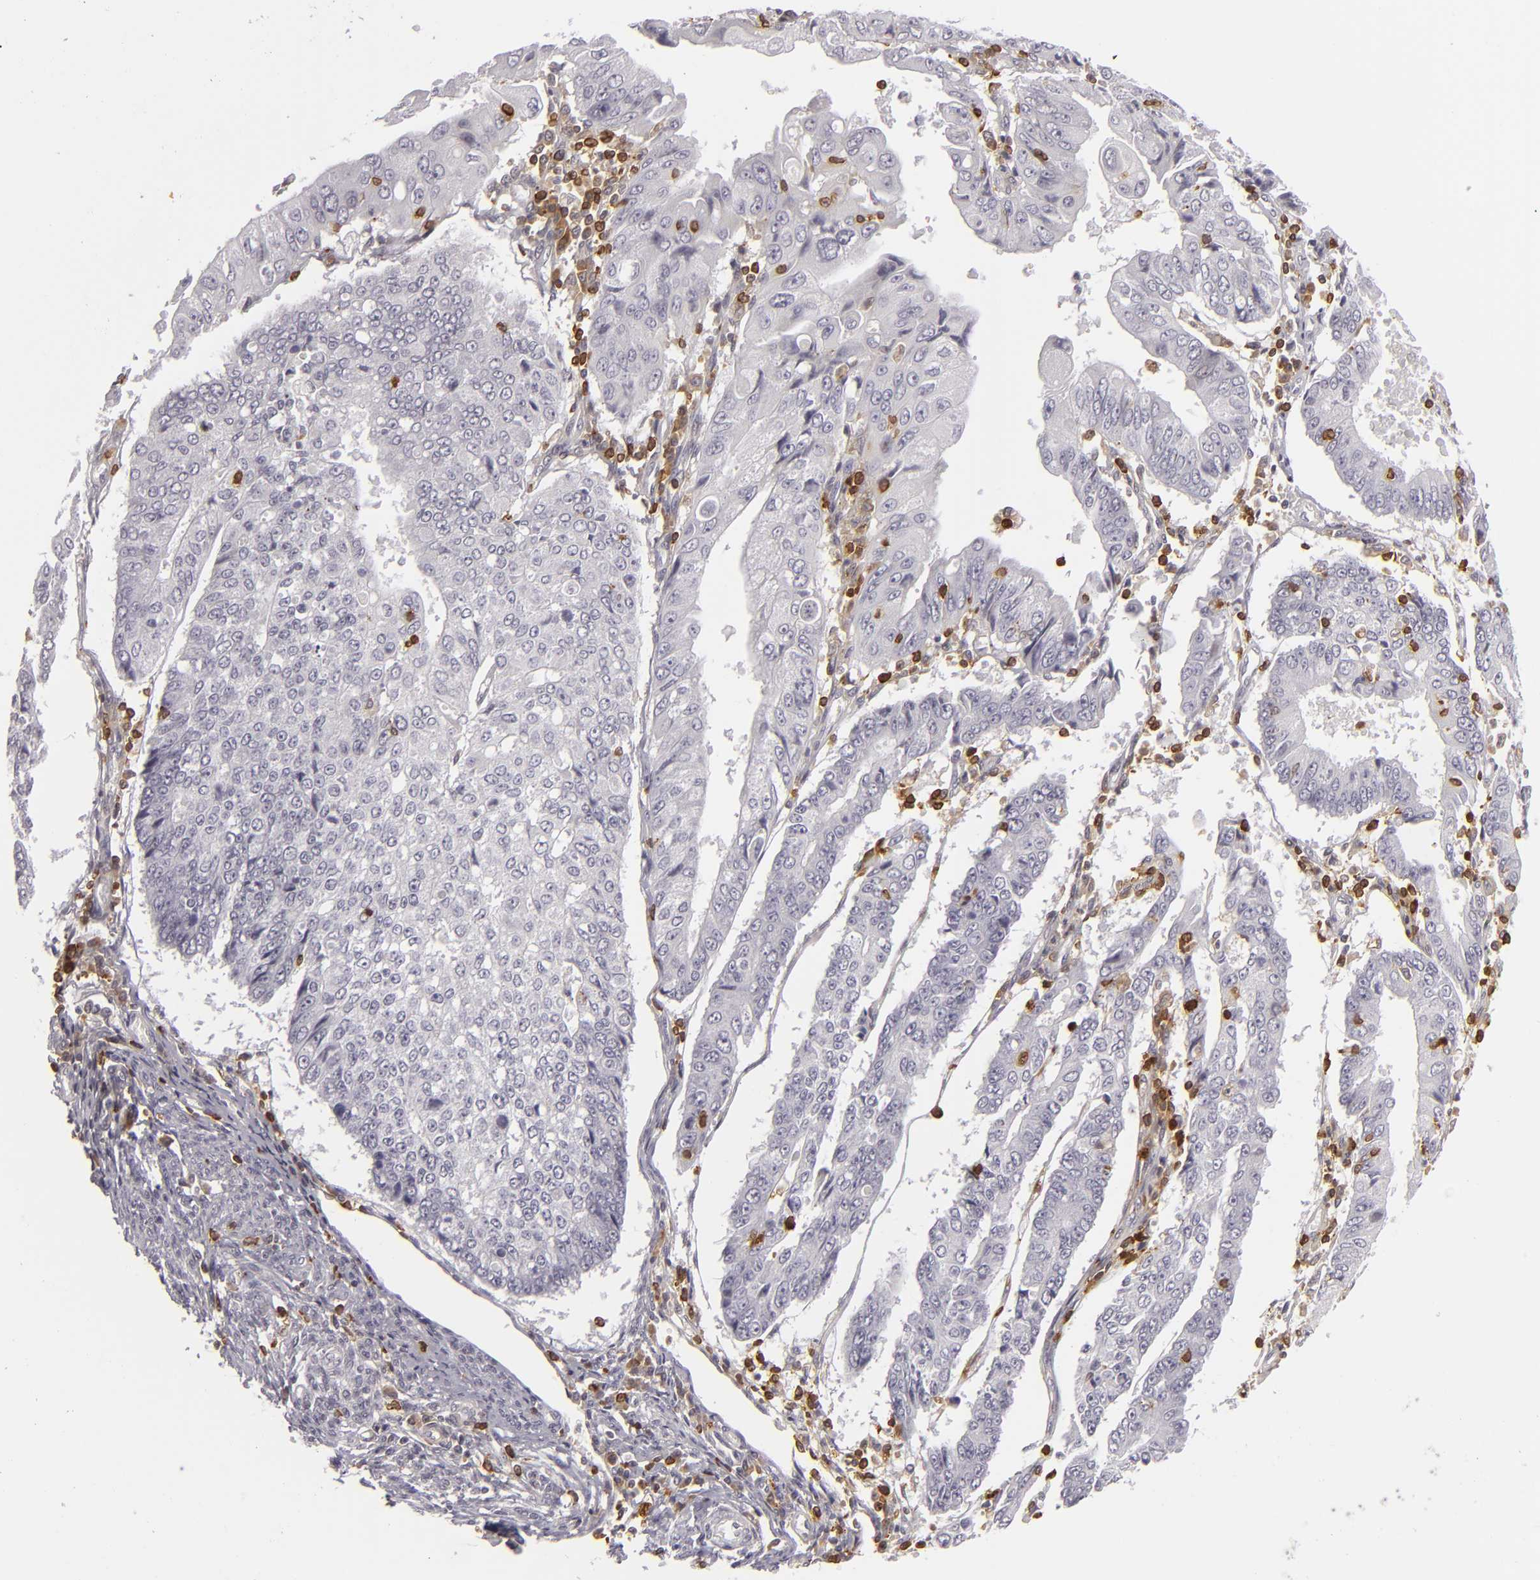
{"staining": {"intensity": "negative", "quantity": "none", "location": "none"}, "tissue": "endometrial cancer", "cell_type": "Tumor cells", "image_type": "cancer", "snomed": [{"axis": "morphology", "description": "Adenocarcinoma, NOS"}, {"axis": "topography", "description": "Endometrium"}], "caption": "Histopathology image shows no significant protein expression in tumor cells of endometrial cancer.", "gene": "APOBEC3G", "patient": {"sex": "female", "age": 75}}